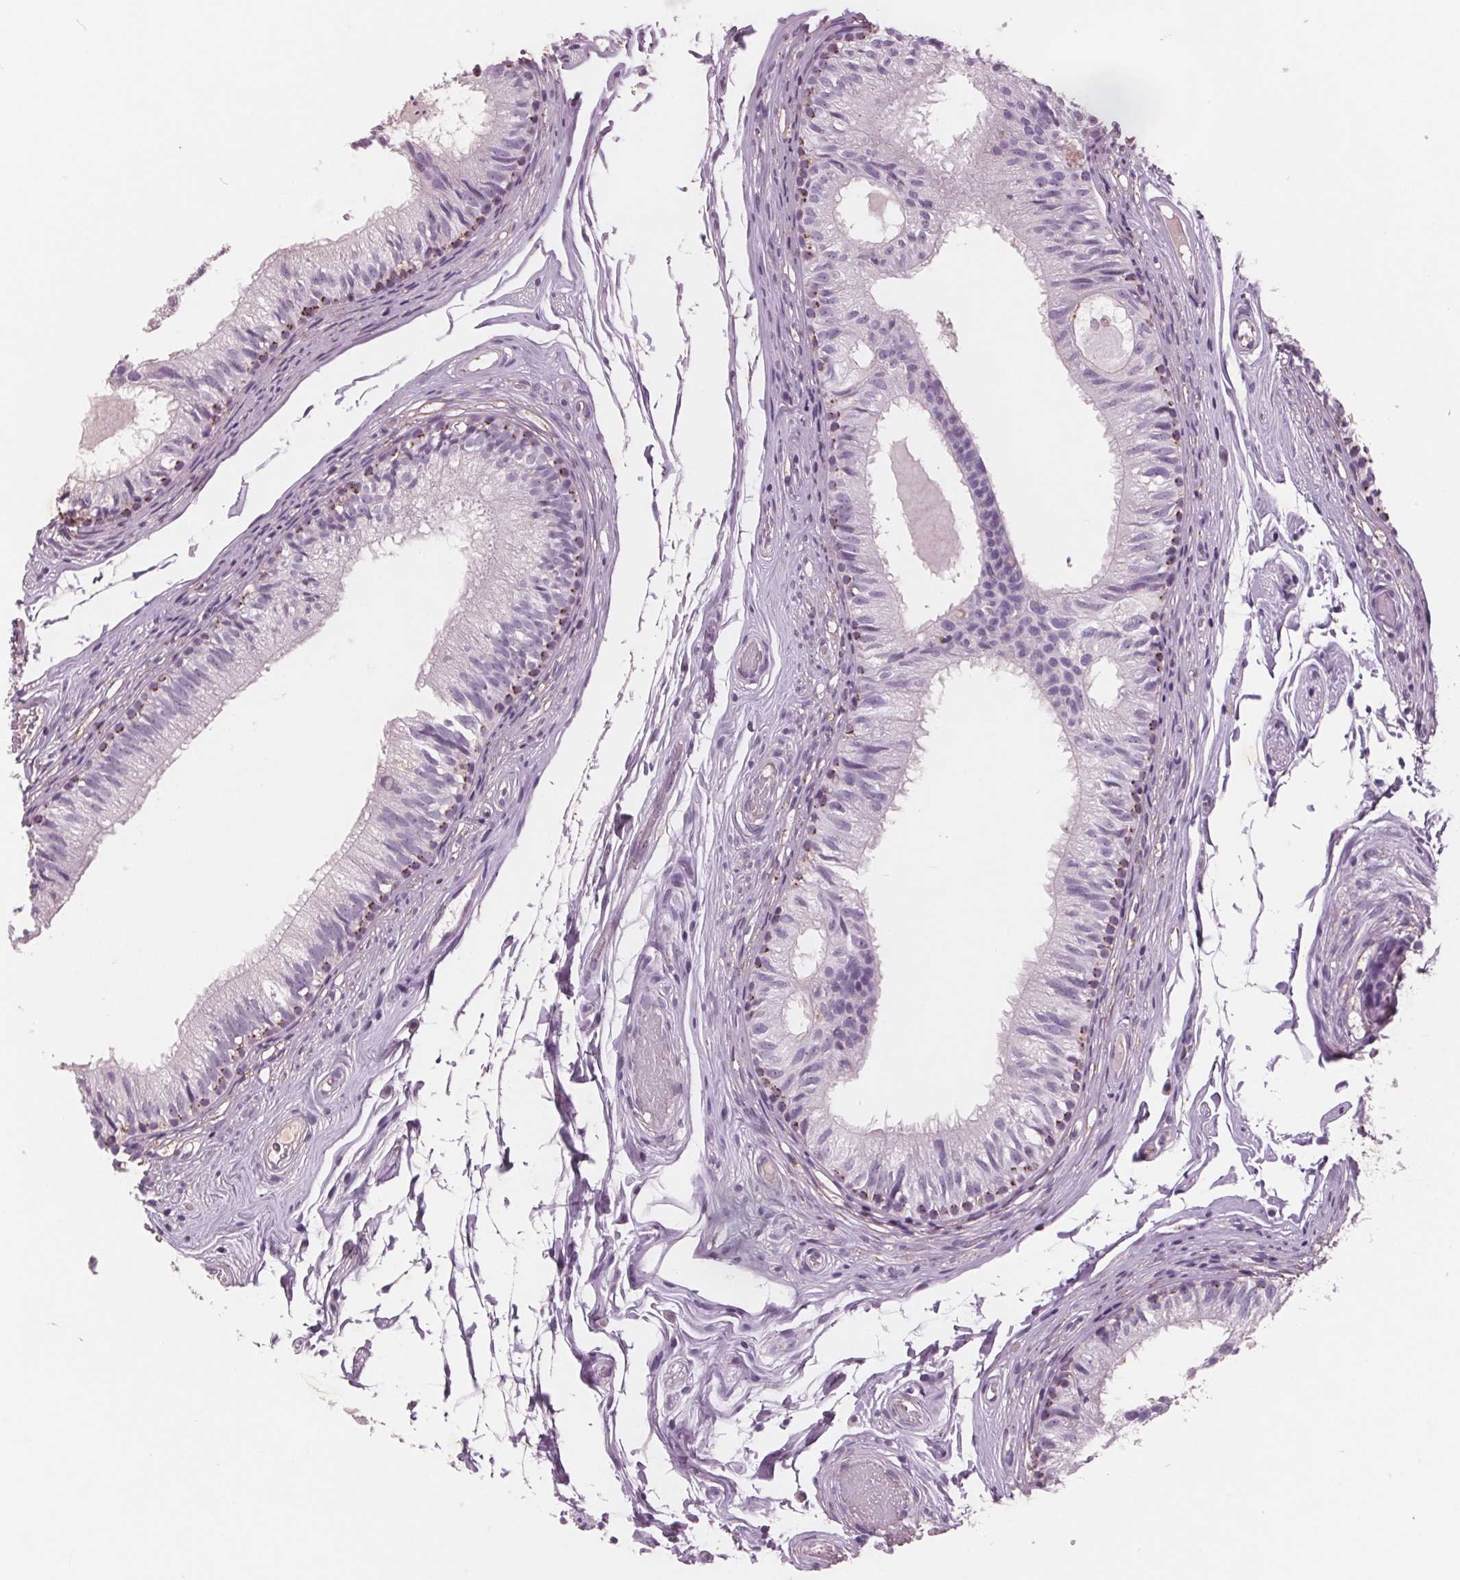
{"staining": {"intensity": "negative", "quantity": "none", "location": "none"}, "tissue": "epididymis", "cell_type": "Glandular cells", "image_type": "normal", "snomed": [{"axis": "morphology", "description": "Normal tissue, NOS"}, {"axis": "topography", "description": "Epididymis"}], "caption": "The photomicrograph shows no significant expression in glandular cells of epididymis. Nuclei are stained in blue.", "gene": "PTPN14", "patient": {"sex": "male", "age": 29}}